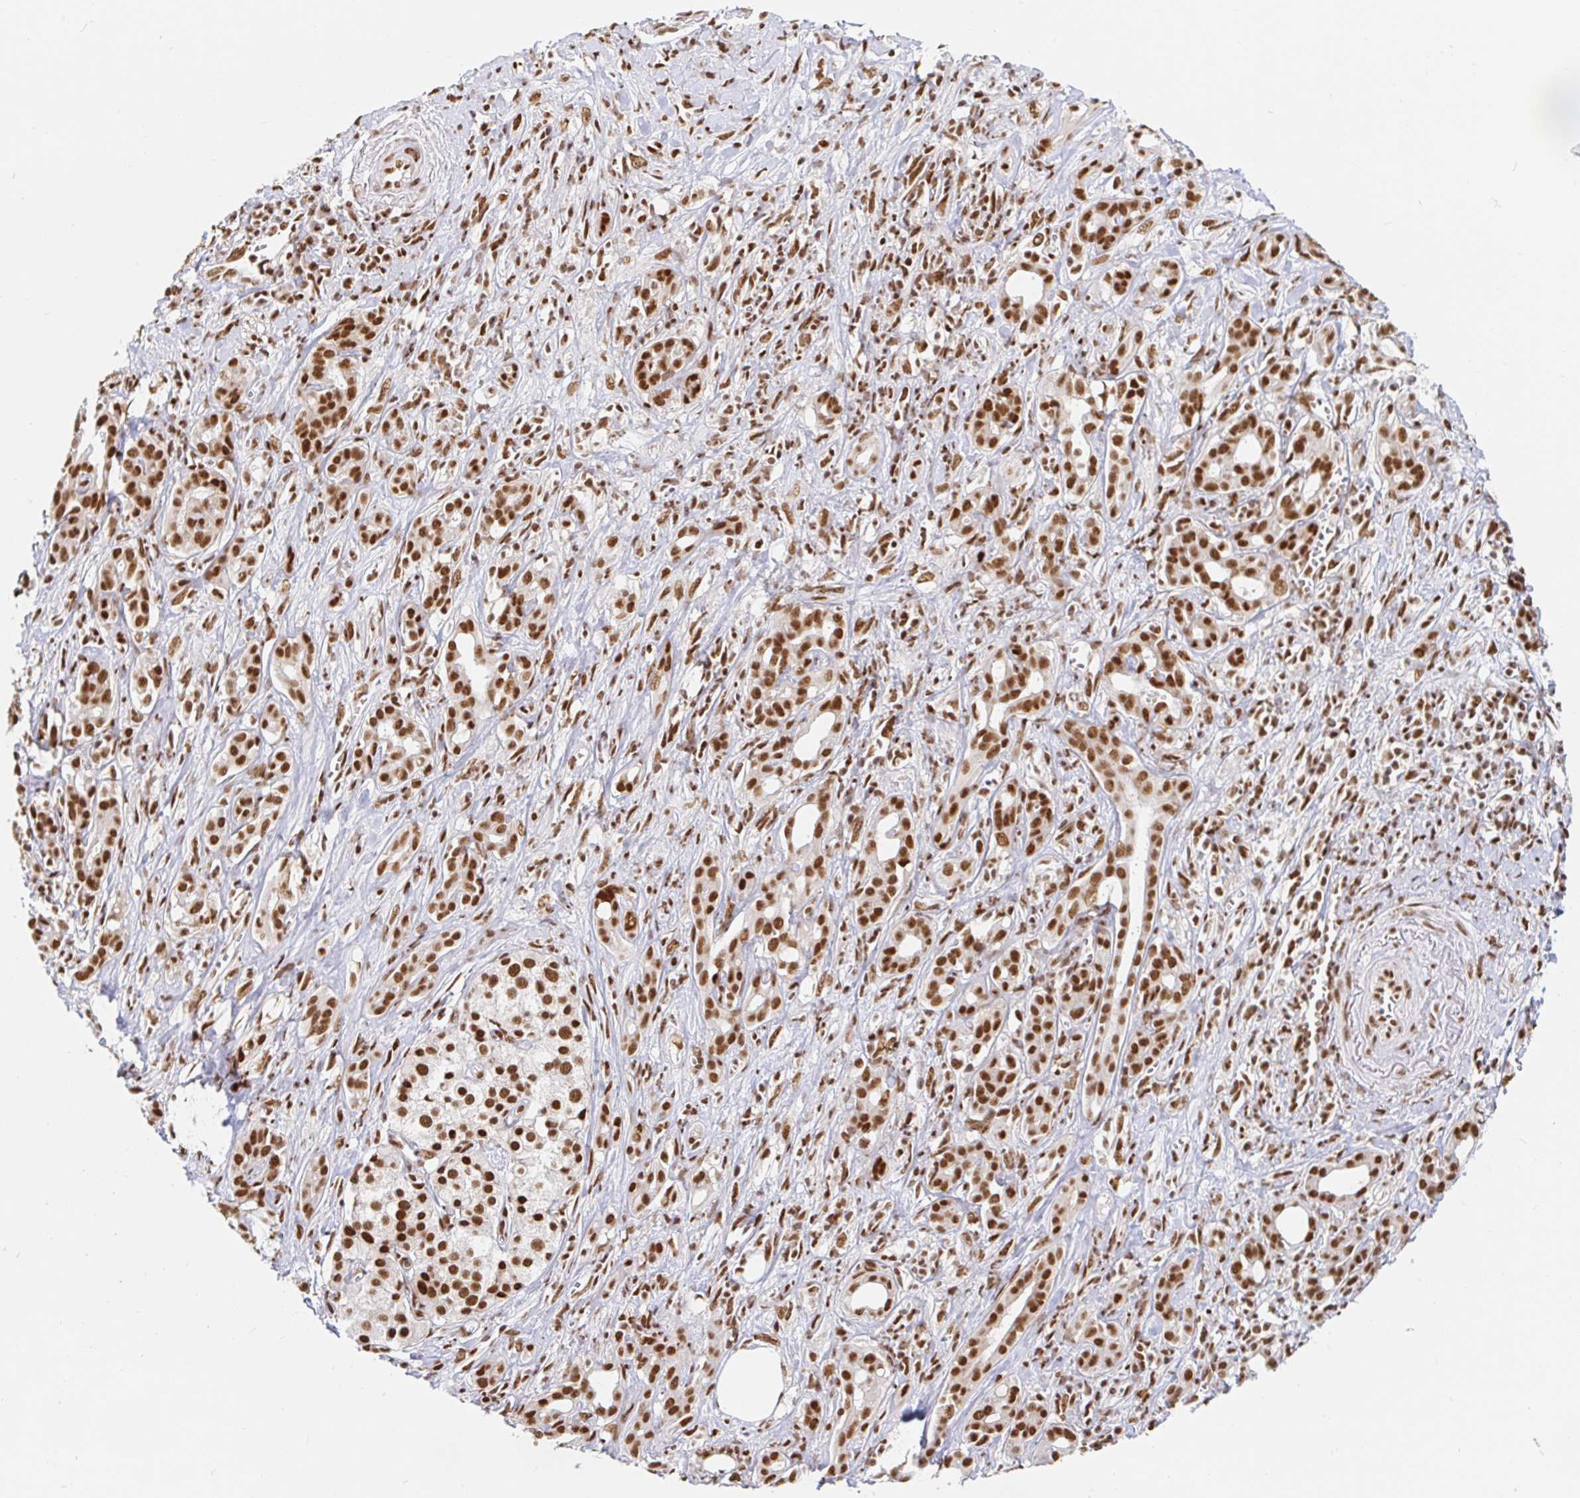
{"staining": {"intensity": "strong", "quantity": ">75%", "location": "nuclear"}, "tissue": "pancreatic cancer", "cell_type": "Tumor cells", "image_type": "cancer", "snomed": [{"axis": "morphology", "description": "Adenocarcinoma, NOS"}, {"axis": "topography", "description": "Pancreas"}], "caption": "A high amount of strong nuclear staining is present in about >75% of tumor cells in pancreatic cancer (adenocarcinoma) tissue.", "gene": "RBMX", "patient": {"sex": "male", "age": 61}}